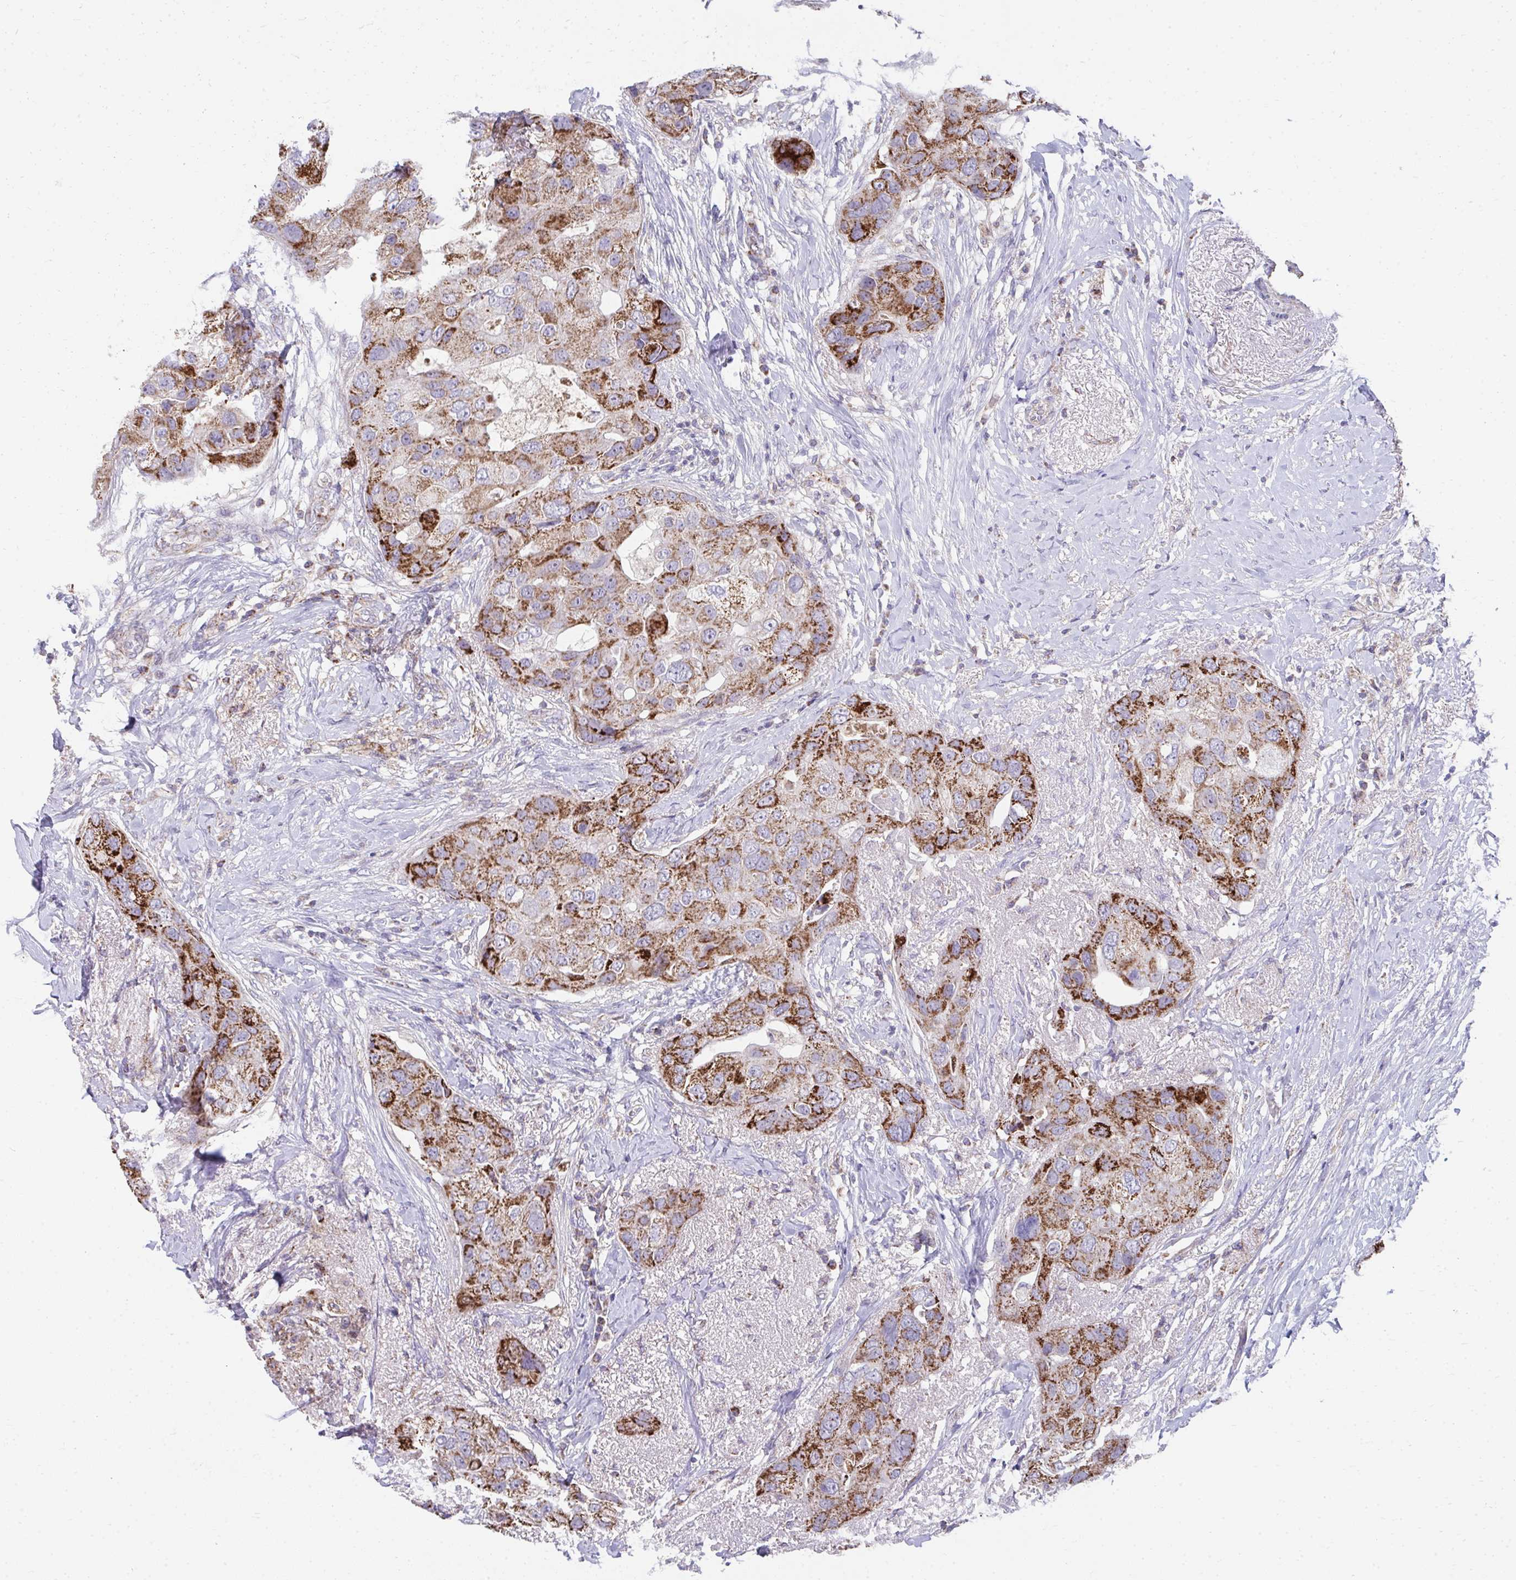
{"staining": {"intensity": "strong", "quantity": ">75%", "location": "cytoplasmic/membranous"}, "tissue": "breast cancer", "cell_type": "Tumor cells", "image_type": "cancer", "snomed": [{"axis": "morphology", "description": "Duct carcinoma"}, {"axis": "topography", "description": "Breast"}], "caption": "There is high levels of strong cytoplasmic/membranous staining in tumor cells of breast cancer, as demonstrated by immunohistochemical staining (brown color).", "gene": "PRRG3", "patient": {"sex": "female", "age": 43}}